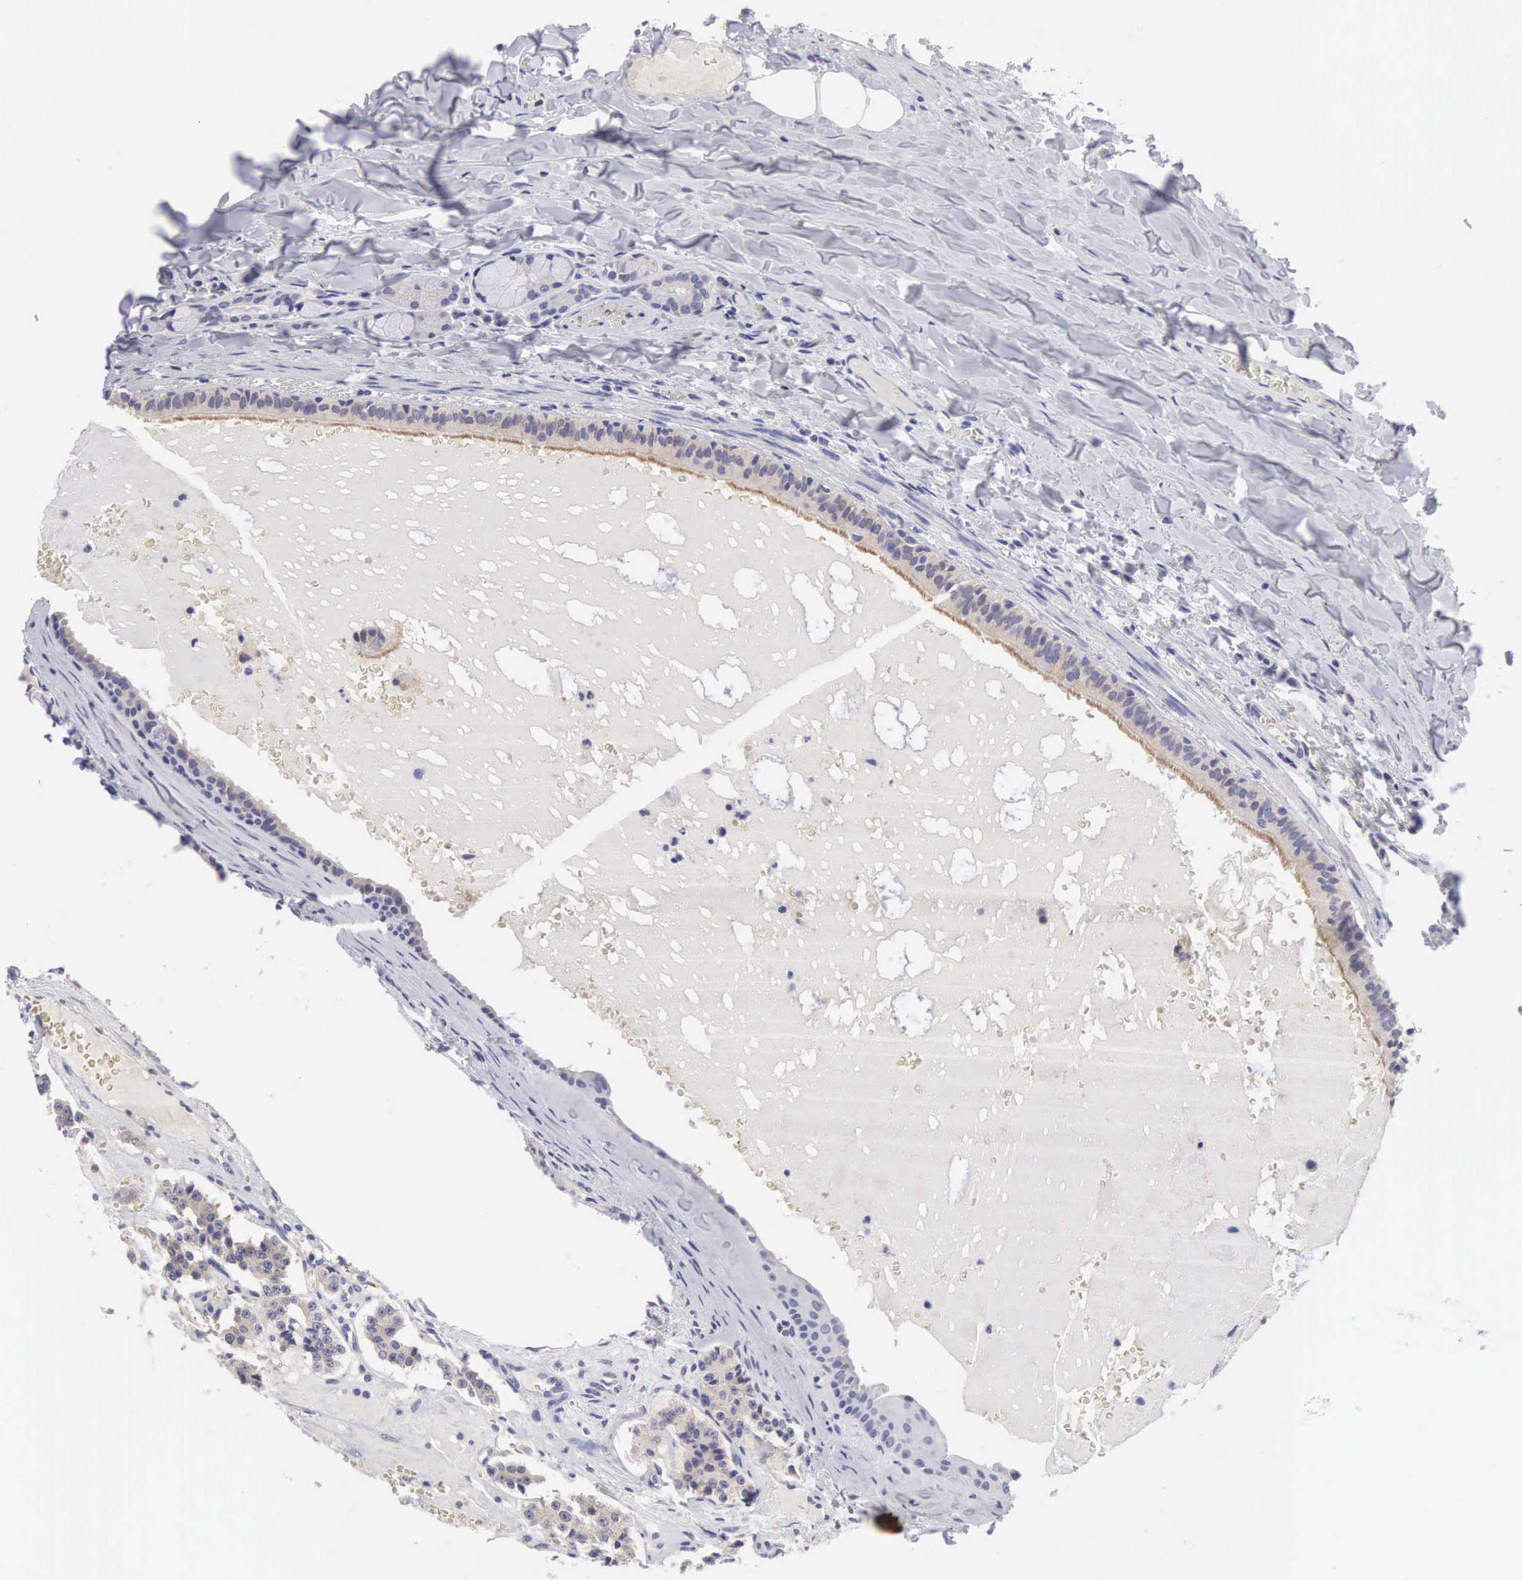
{"staining": {"intensity": "negative", "quantity": "none", "location": "none"}, "tissue": "carcinoid", "cell_type": "Tumor cells", "image_type": "cancer", "snomed": [{"axis": "morphology", "description": "Carcinoid, malignant, NOS"}, {"axis": "topography", "description": "Bronchus"}], "caption": "Tumor cells are negative for protein expression in human carcinoid.", "gene": "SLITRK4", "patient": {"sex": "male", "age": 55}}